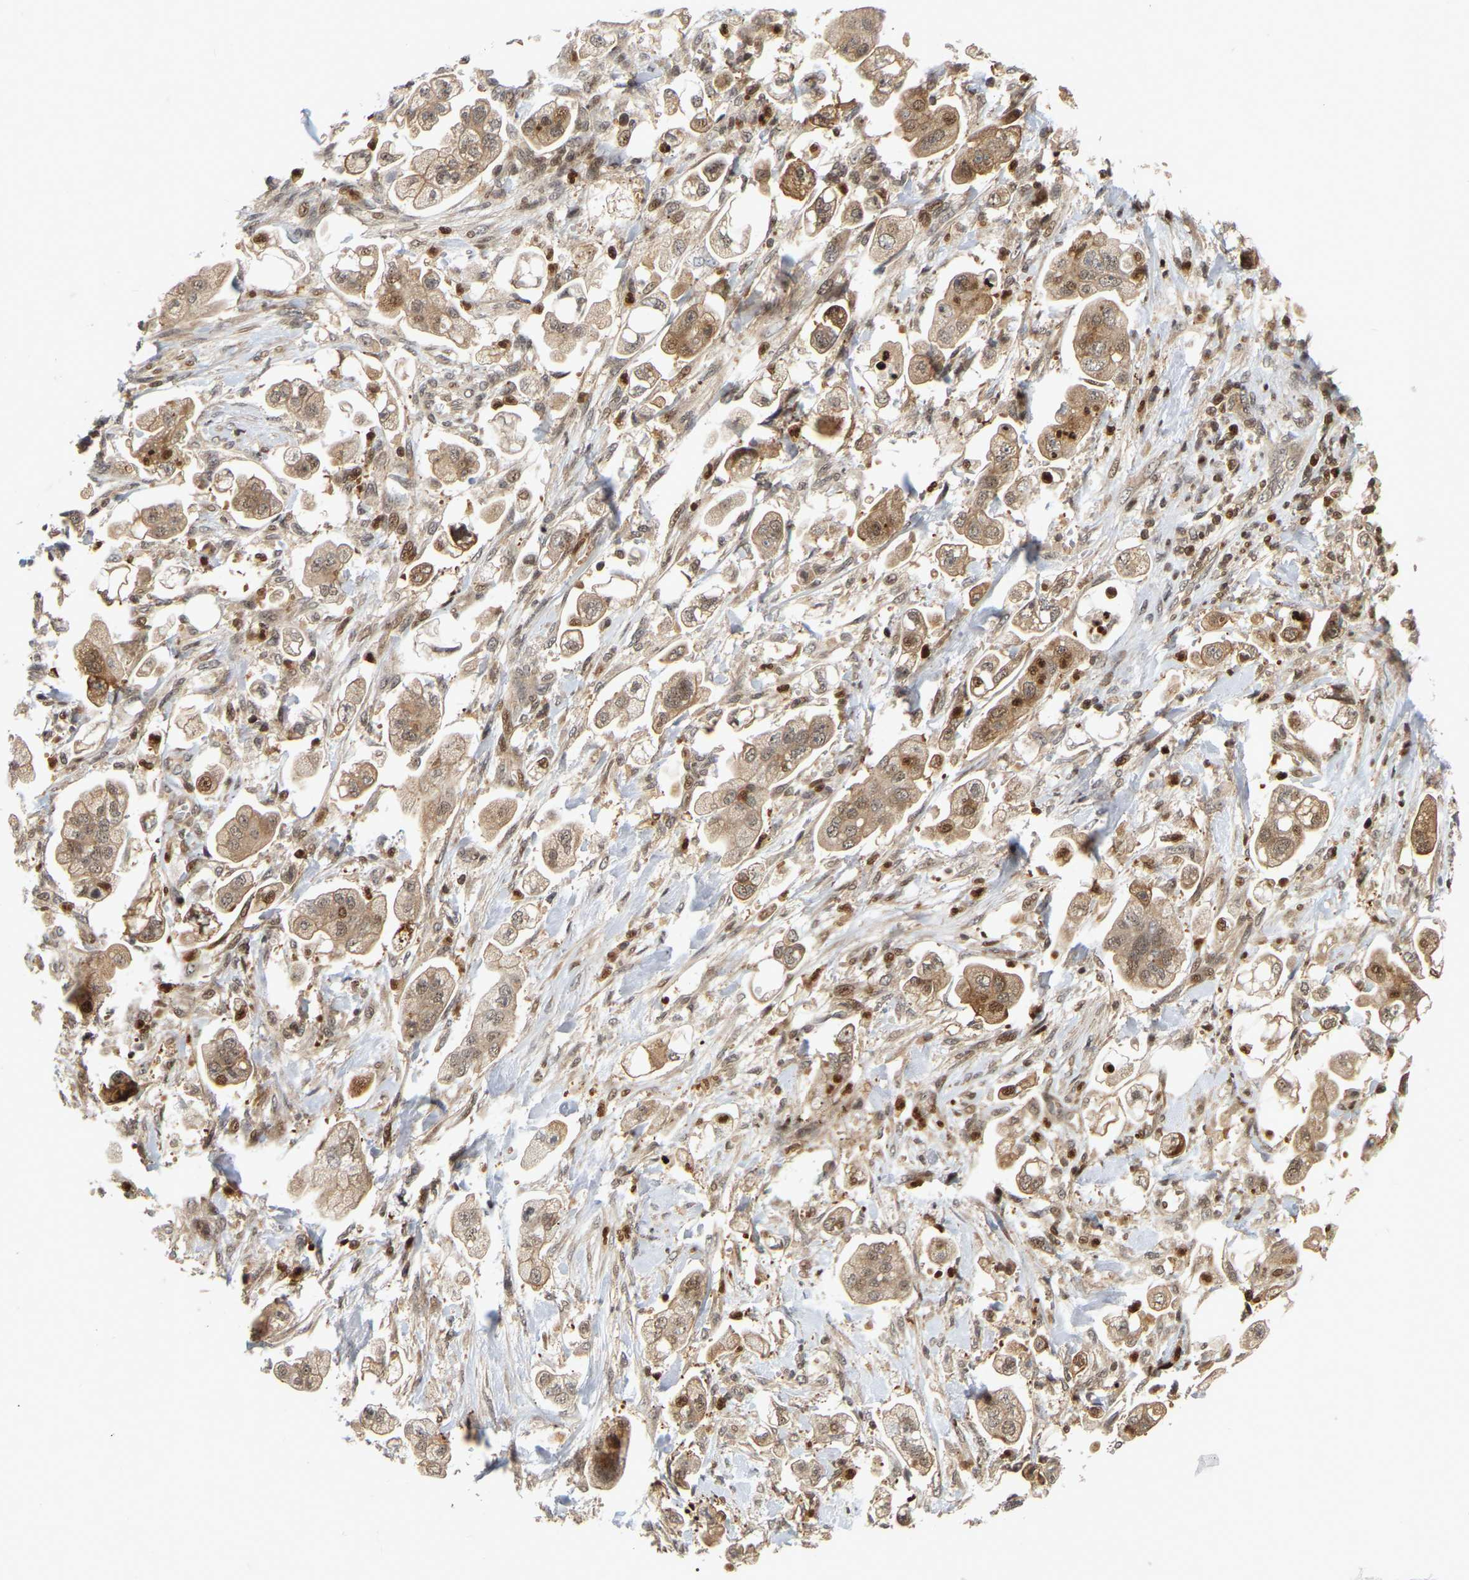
{"staining": {"intensity": "moderate", "quantity": ">75%", "location": "cytoplasmic/membranous"}, "tissue": "stomach cancer", "cell_type": "Tumor cells", "image_type": "cancer", "snomed": [{"axis": "morphology", "description": "Adenocarcinoma, NOS"}, {"axis": "topography", "description": "Stomach"}], "caption": "Immunohistochemistry (IHC) of human adenocarcinoma (stomach) exhibits medium levels of moderate cytoplasmic/membranous staining in about >75% of tumor cells.", "gene": "NFE2L2", "patient": {"sex": "male", "age": 62}}